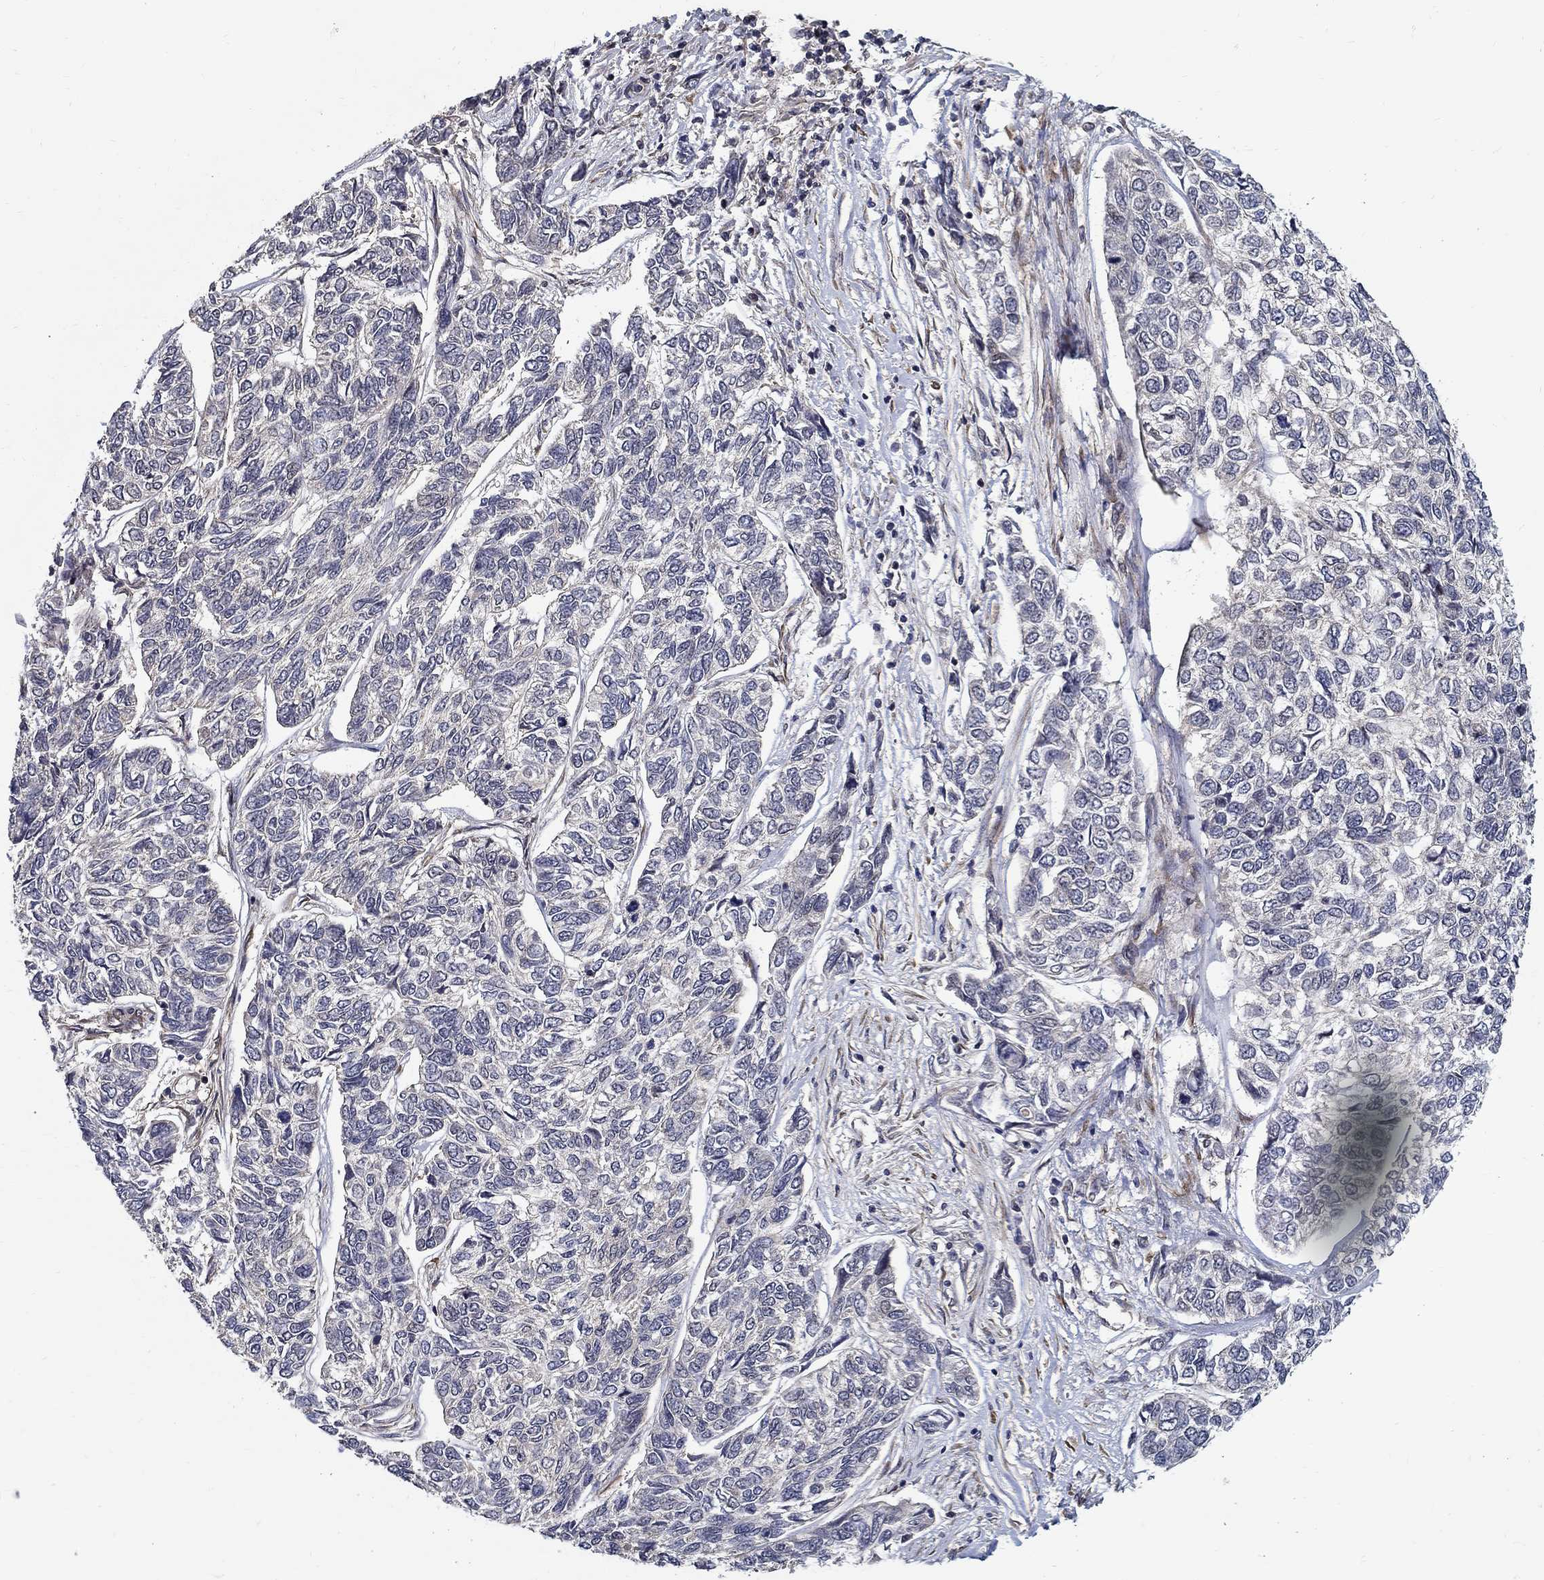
{"staining": {"intensity": "negative", "quantity": "none", "location": "none"}, "tissue": "skin cancer", "cell_type": "Tumor cells", "image_type": "cancer", "snomed": [{"axis": "morphology", "description": "Basal cell carcinoma"}, {"axis": "topography", "description": "Skin"}], "caption": "Skin basal cell carcinoma was stained to show a protein in brown. There is no significant positivity in tumor cells.", "gene": "ZNF594", "patient": {"sex": "female", "age": 65}}